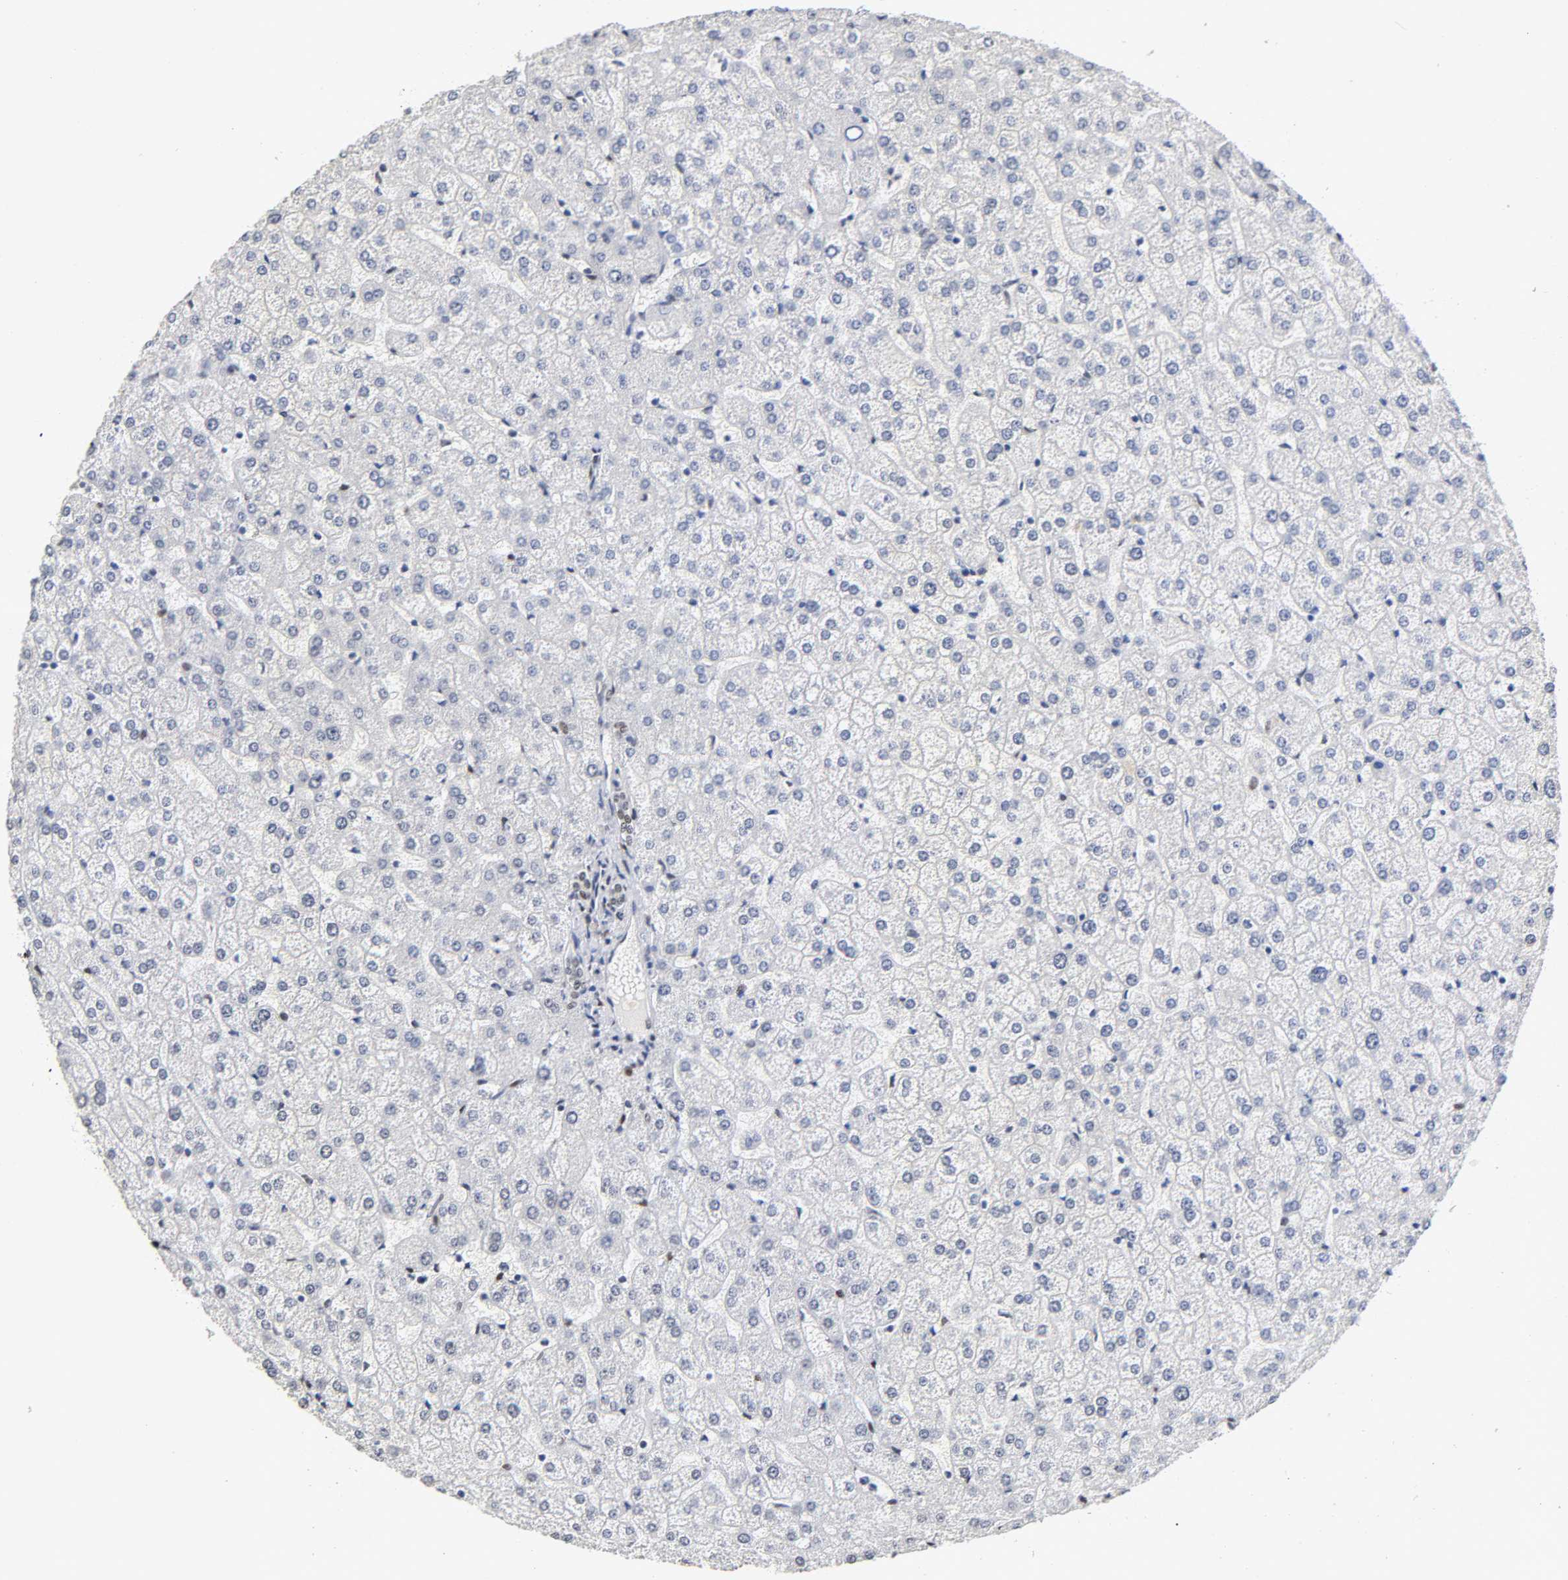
{"staining": {"intensity": "moderate", "quantity": "25%-75%", "location": "nuclear"}, "tissue": "liver", "cell_type": "Cholangiocytes", "image_type": "normal", "snomed": [{"axis": "morphology", "description": "Normal tissue, NOS"}, {"axis": "topography", "description": "Liver"}], "caption": "Unremarkable liver exhibits moderate nuclear staining in approximately 25%-75% of cholangiocytes, visualized by immunohistochemistry.", "gene": "NR3C1", "patient": {"sex": "female", "age": 32}}